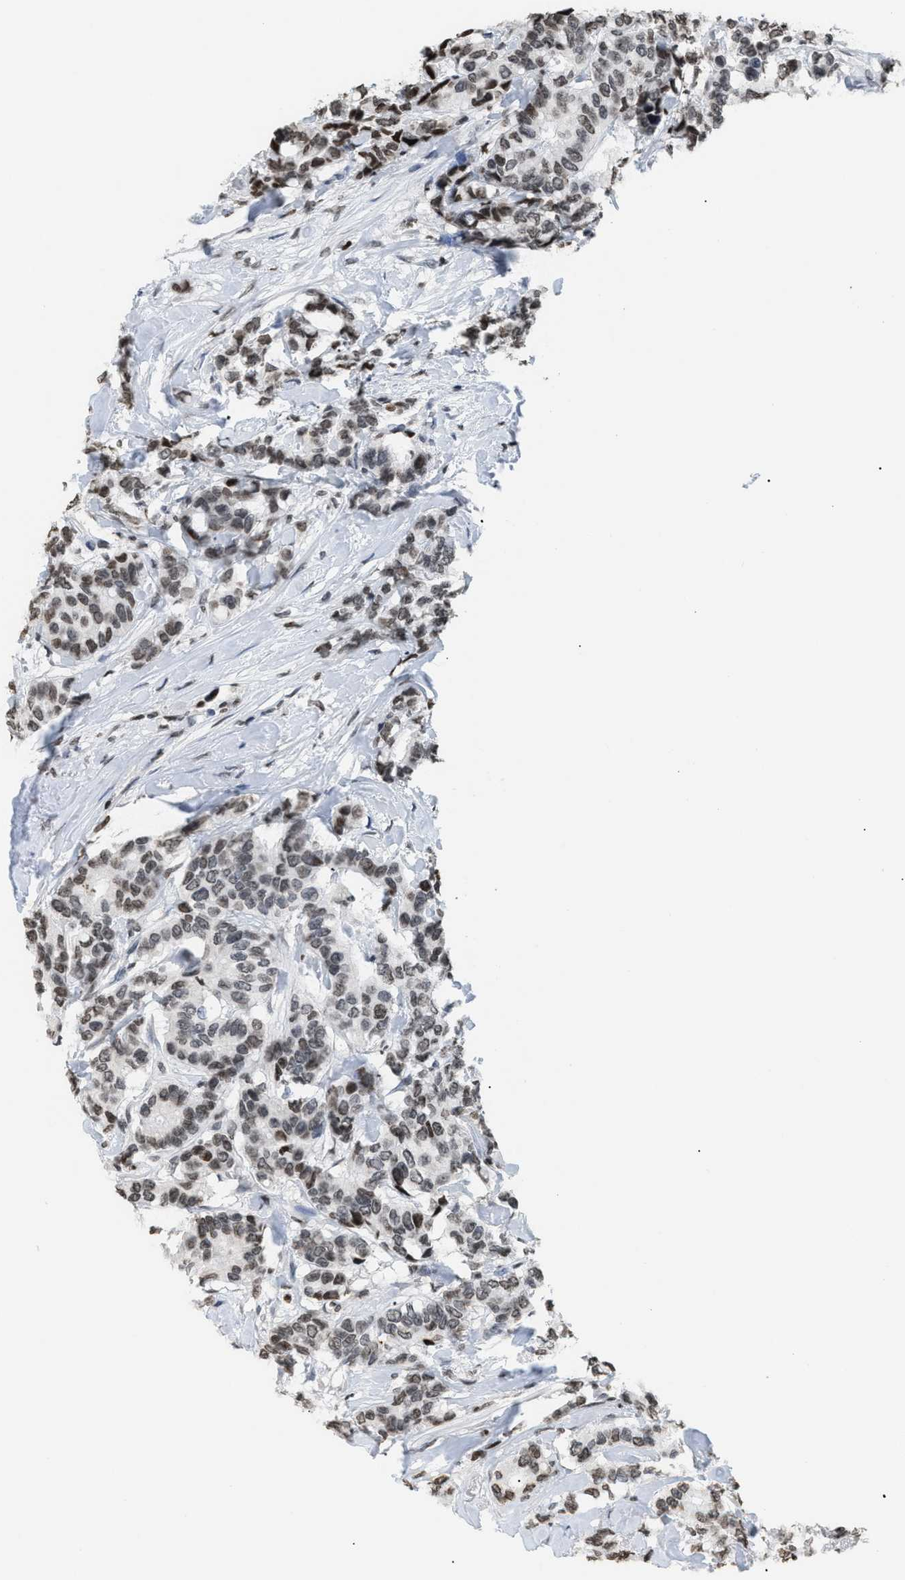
{"staining": {"intensity": "moderate", "quantity": ">75%", "location": "nuclear"}, "tissue": "breast cancer", "cell_type": "Tumor cells", "image_type": "cancer", "snomed": [{"axis": "morphology", "description": "Duct carcinoma"}, {"axis": "topography", "description": "Breast"}], "caption": "Protein expression analysis of human breast infiltrating ductal carcinoma reveals moderate nuclear staining in about >75% of tumor cells.", "gene": "HMGN2", "patient": {"sex": "female", "age": 87}}